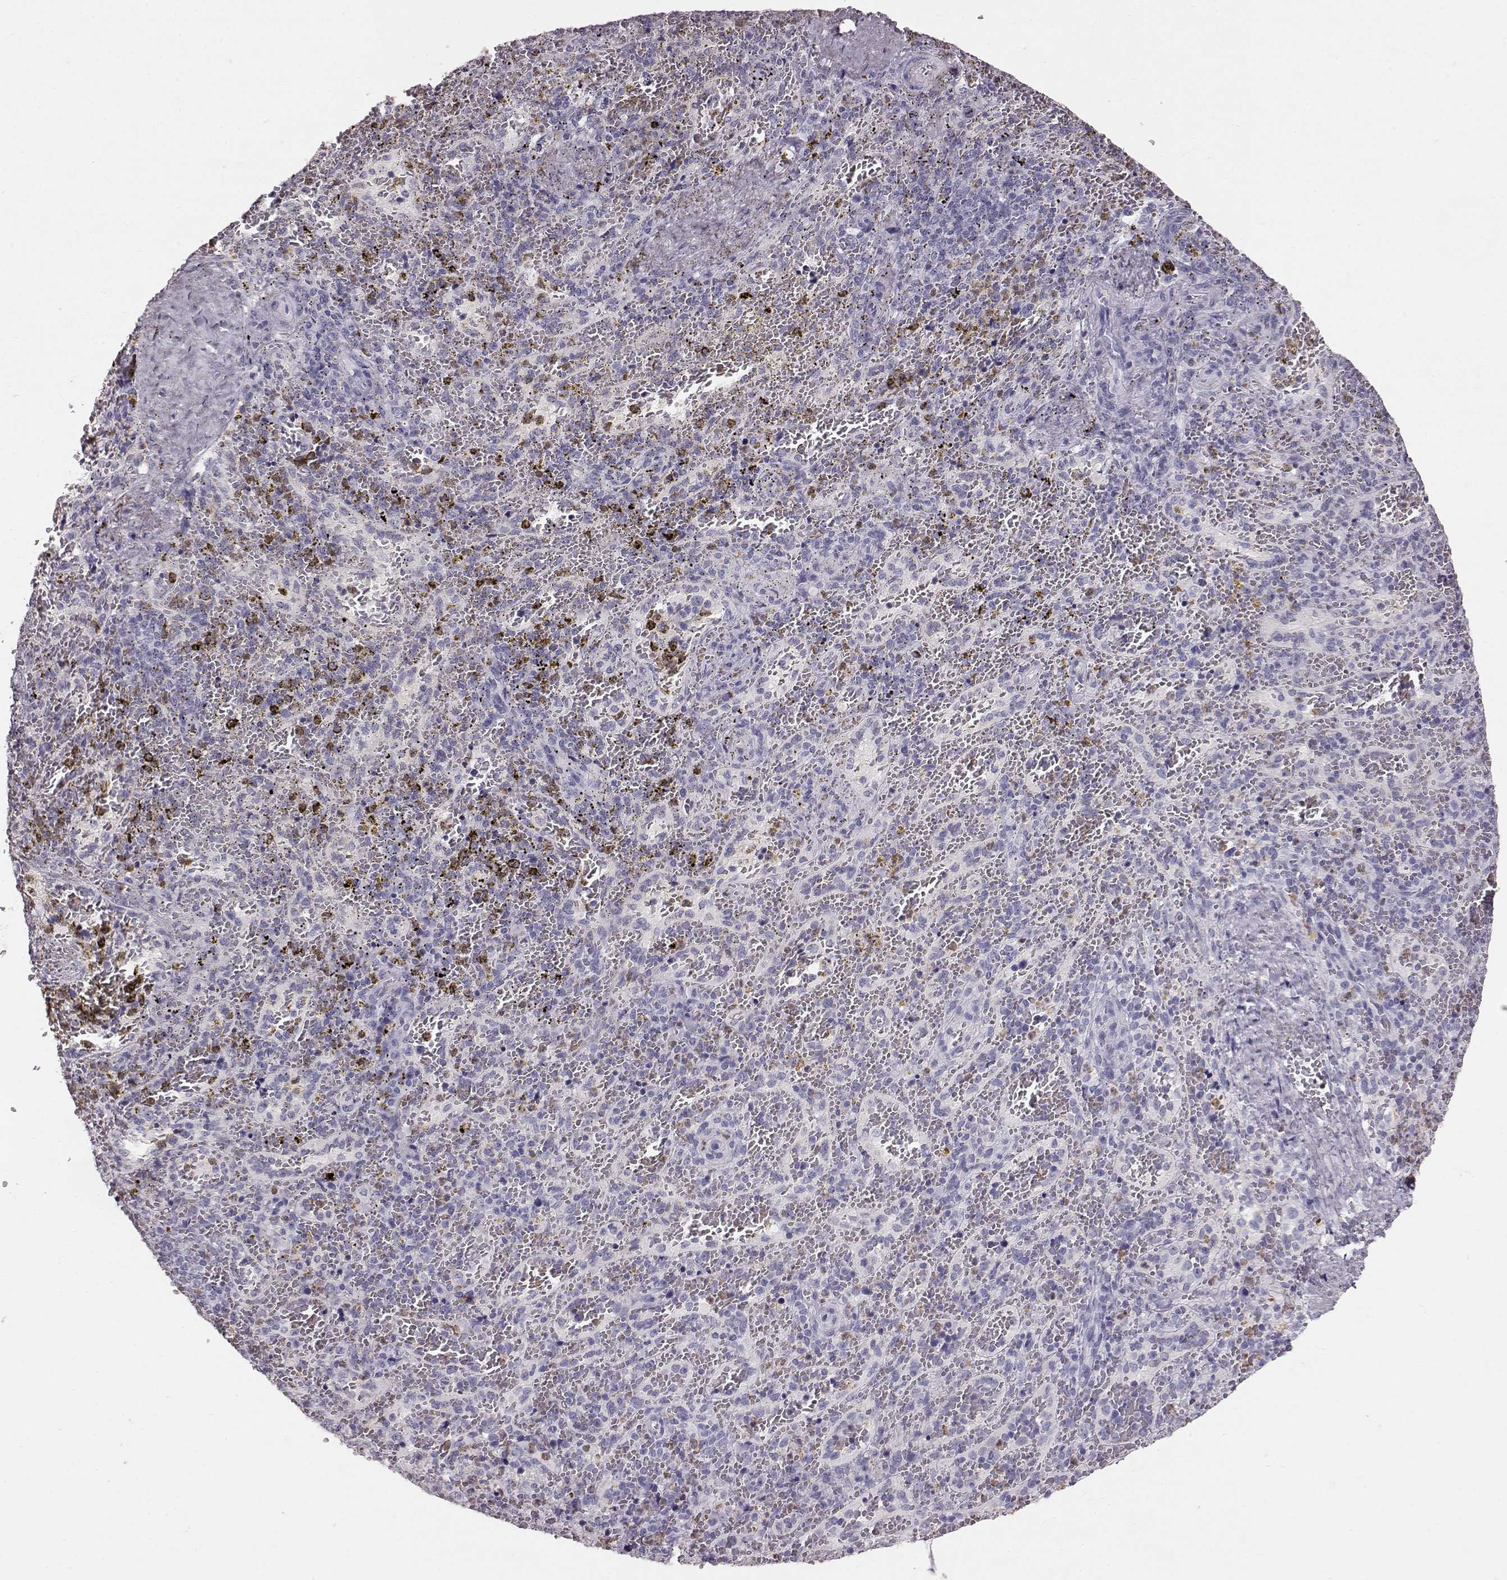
{"staining": {"intensity": "strong", "quantity": "<25%", "location": "cytoplasmic/membranous"}, "tissue": "spleen", "cell_type": "Cells in red pulp", "image_type": "normal", "snomed": [{"axis": "morphology", "description": "Normal tissue, NOS"}, {"axis": "topography", "description": "Spleen"}], "caption": "A brown stain labels strong cytoplasmic/membranous staining of a protein in cells in red pulp of benign spleen. (DAB (3,3'-diaminobenzidine) = brown stain, brightfield microscopy at high magnification).", "gene": "FUT4", "patient": {"sex": "female", "age": 50}}